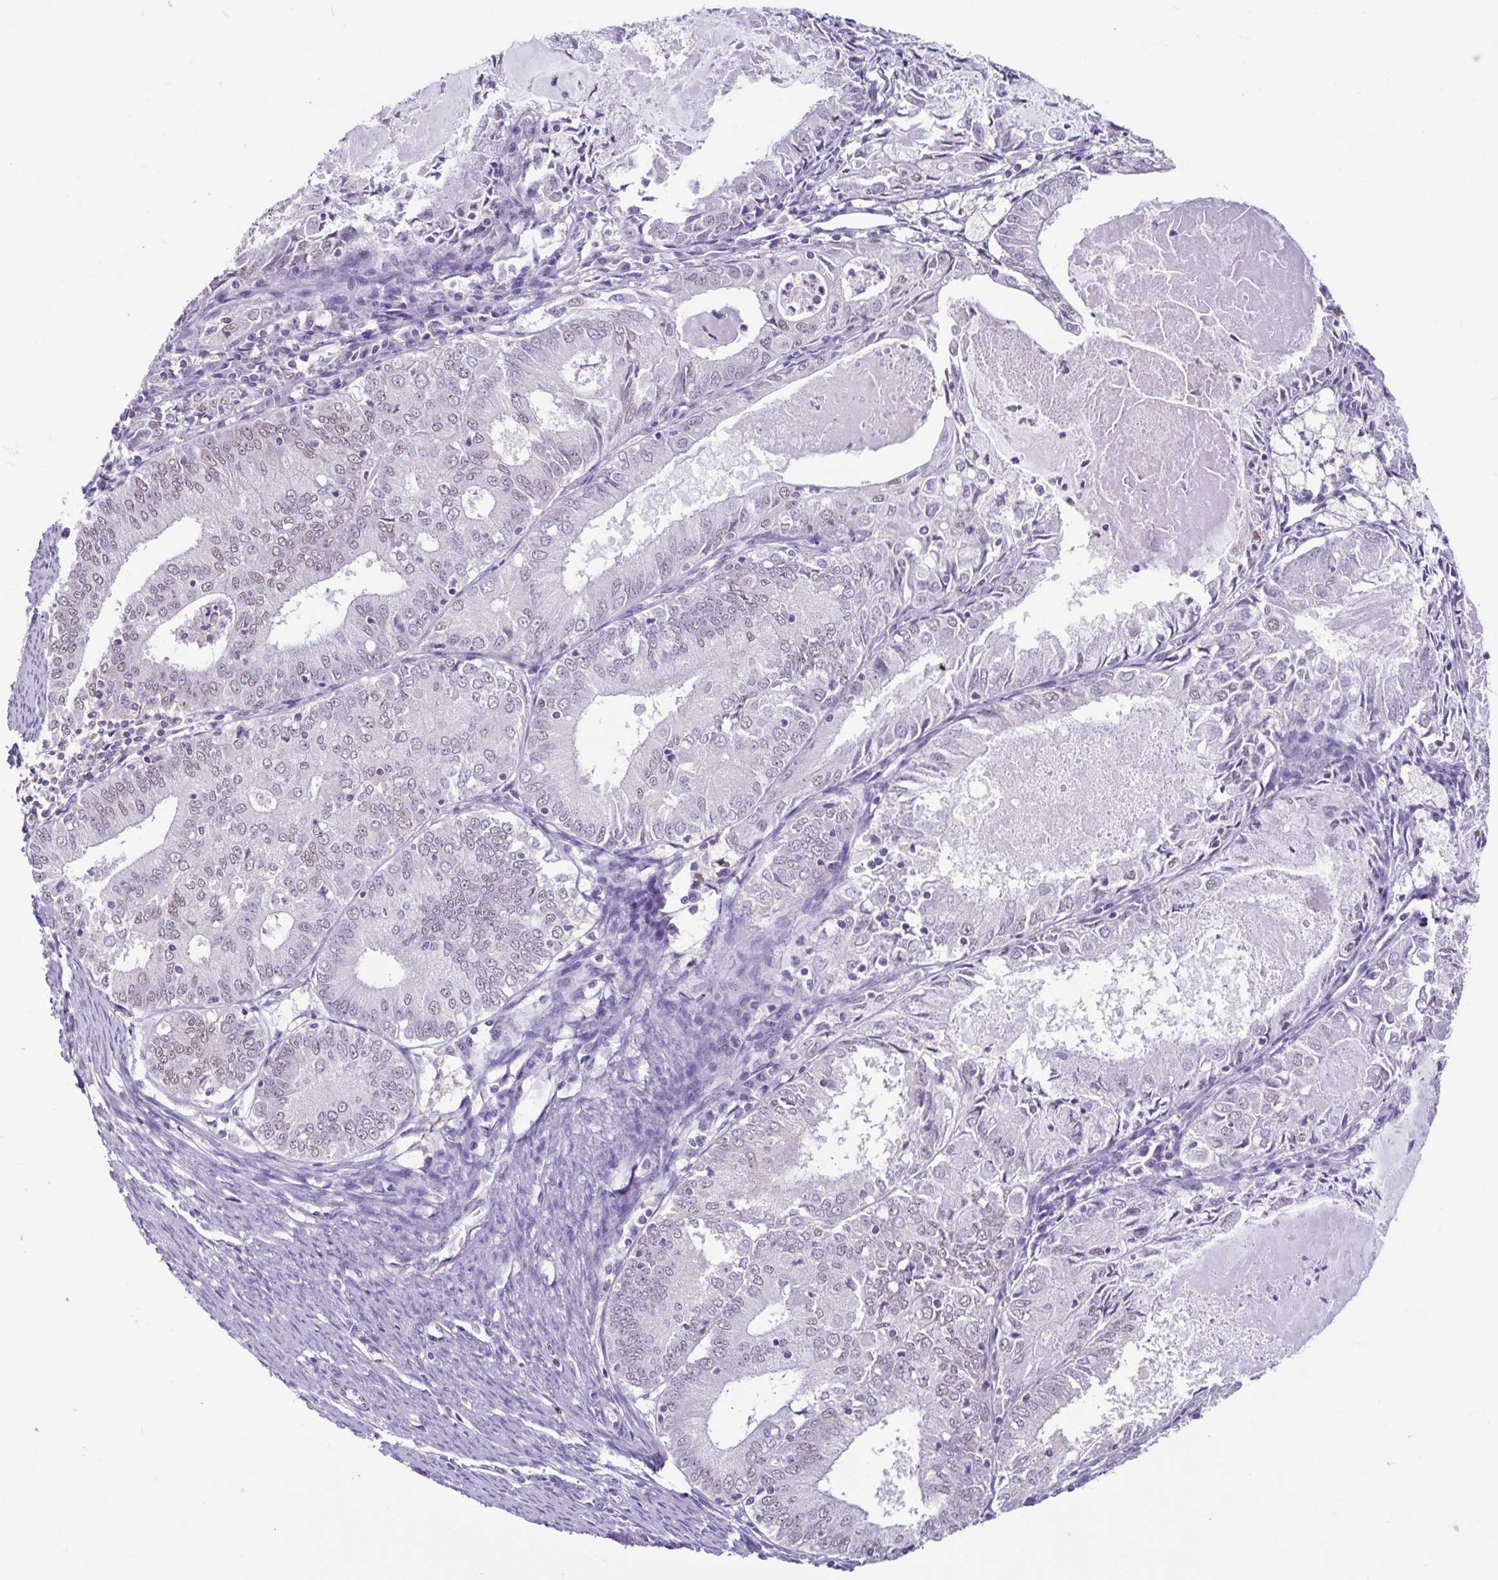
{"staining": {"intensity": "weak", "quantity": "<25%", "location": "nuclear"}, "tissue": "endometrial cancer", "cell_type": "Tumor cells", "image_type": "cancer", "snomed": [{"axis": "morphology", "description": "Adenocarcinoma, NOS"}, {"axis": "topography", "description": "Endometrium"}], "caption": "An immunohistochemistry micrograph of endometrial cancer is shown. There is no staining in tumor cells of endometrial cancer.", "gene": "ACTRT3", "patient": {"sex": "female", "age": 57}}